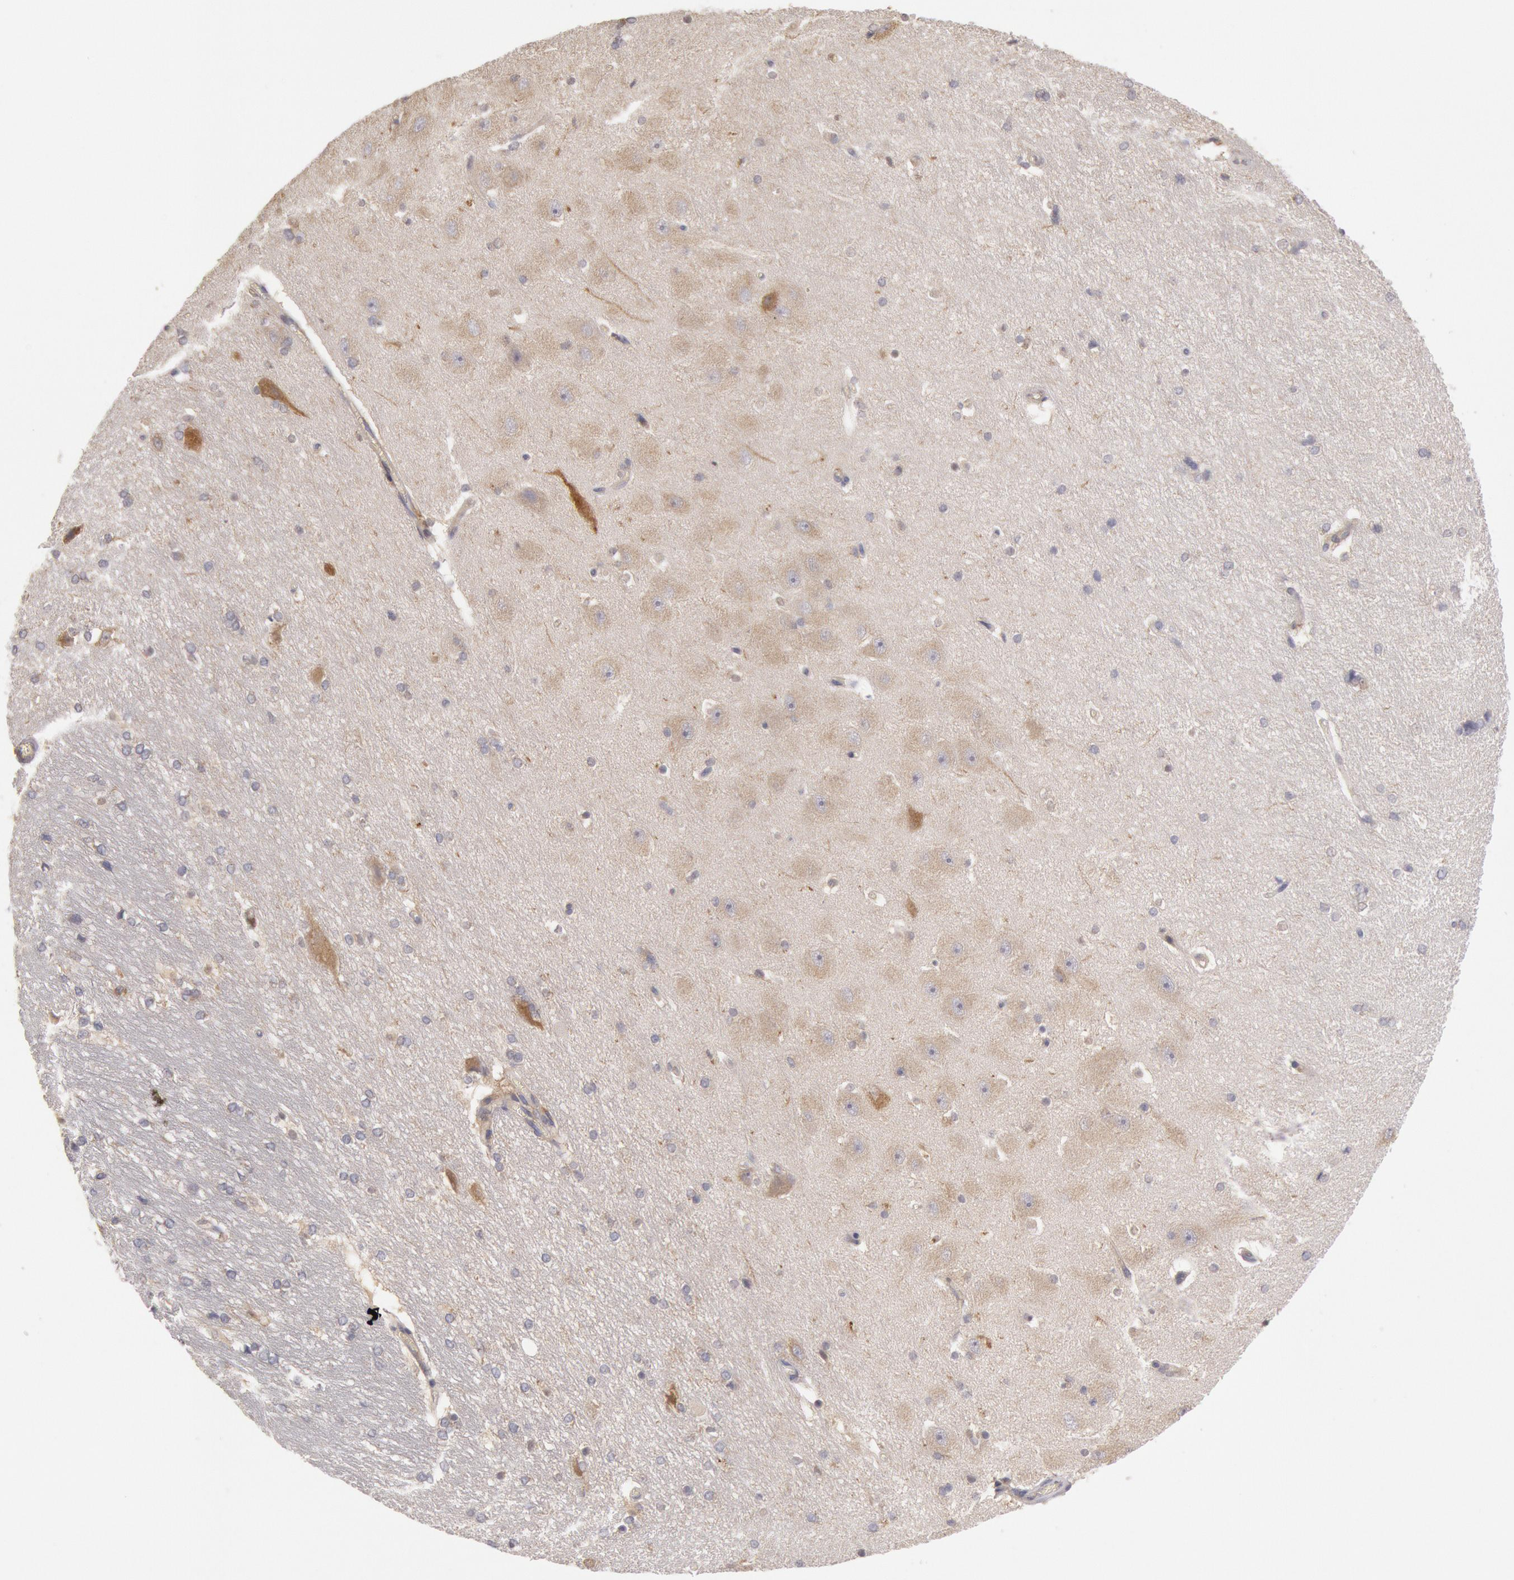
{"staining": {"intensity": "weak", "quantity": "<25%", "location": "cytoplasmic/membranous"}, "tissue": "hippocampus", "cell_type": "Glial cells", "image_type": "normal", "snomed": [{"axis": "morphology", "description": "Normal tissue, NOS"}, {"axis": "topography", "description": "Hippocampus"}], "caption": "High power microscopy histopathology image of an immunohistochemistry (IHC) photomicrograph of benign hippocampus, revealing no significant expression in glial cells.", "gene": "PIK3R1", "patient": {"sex": "female", "age": 19}}